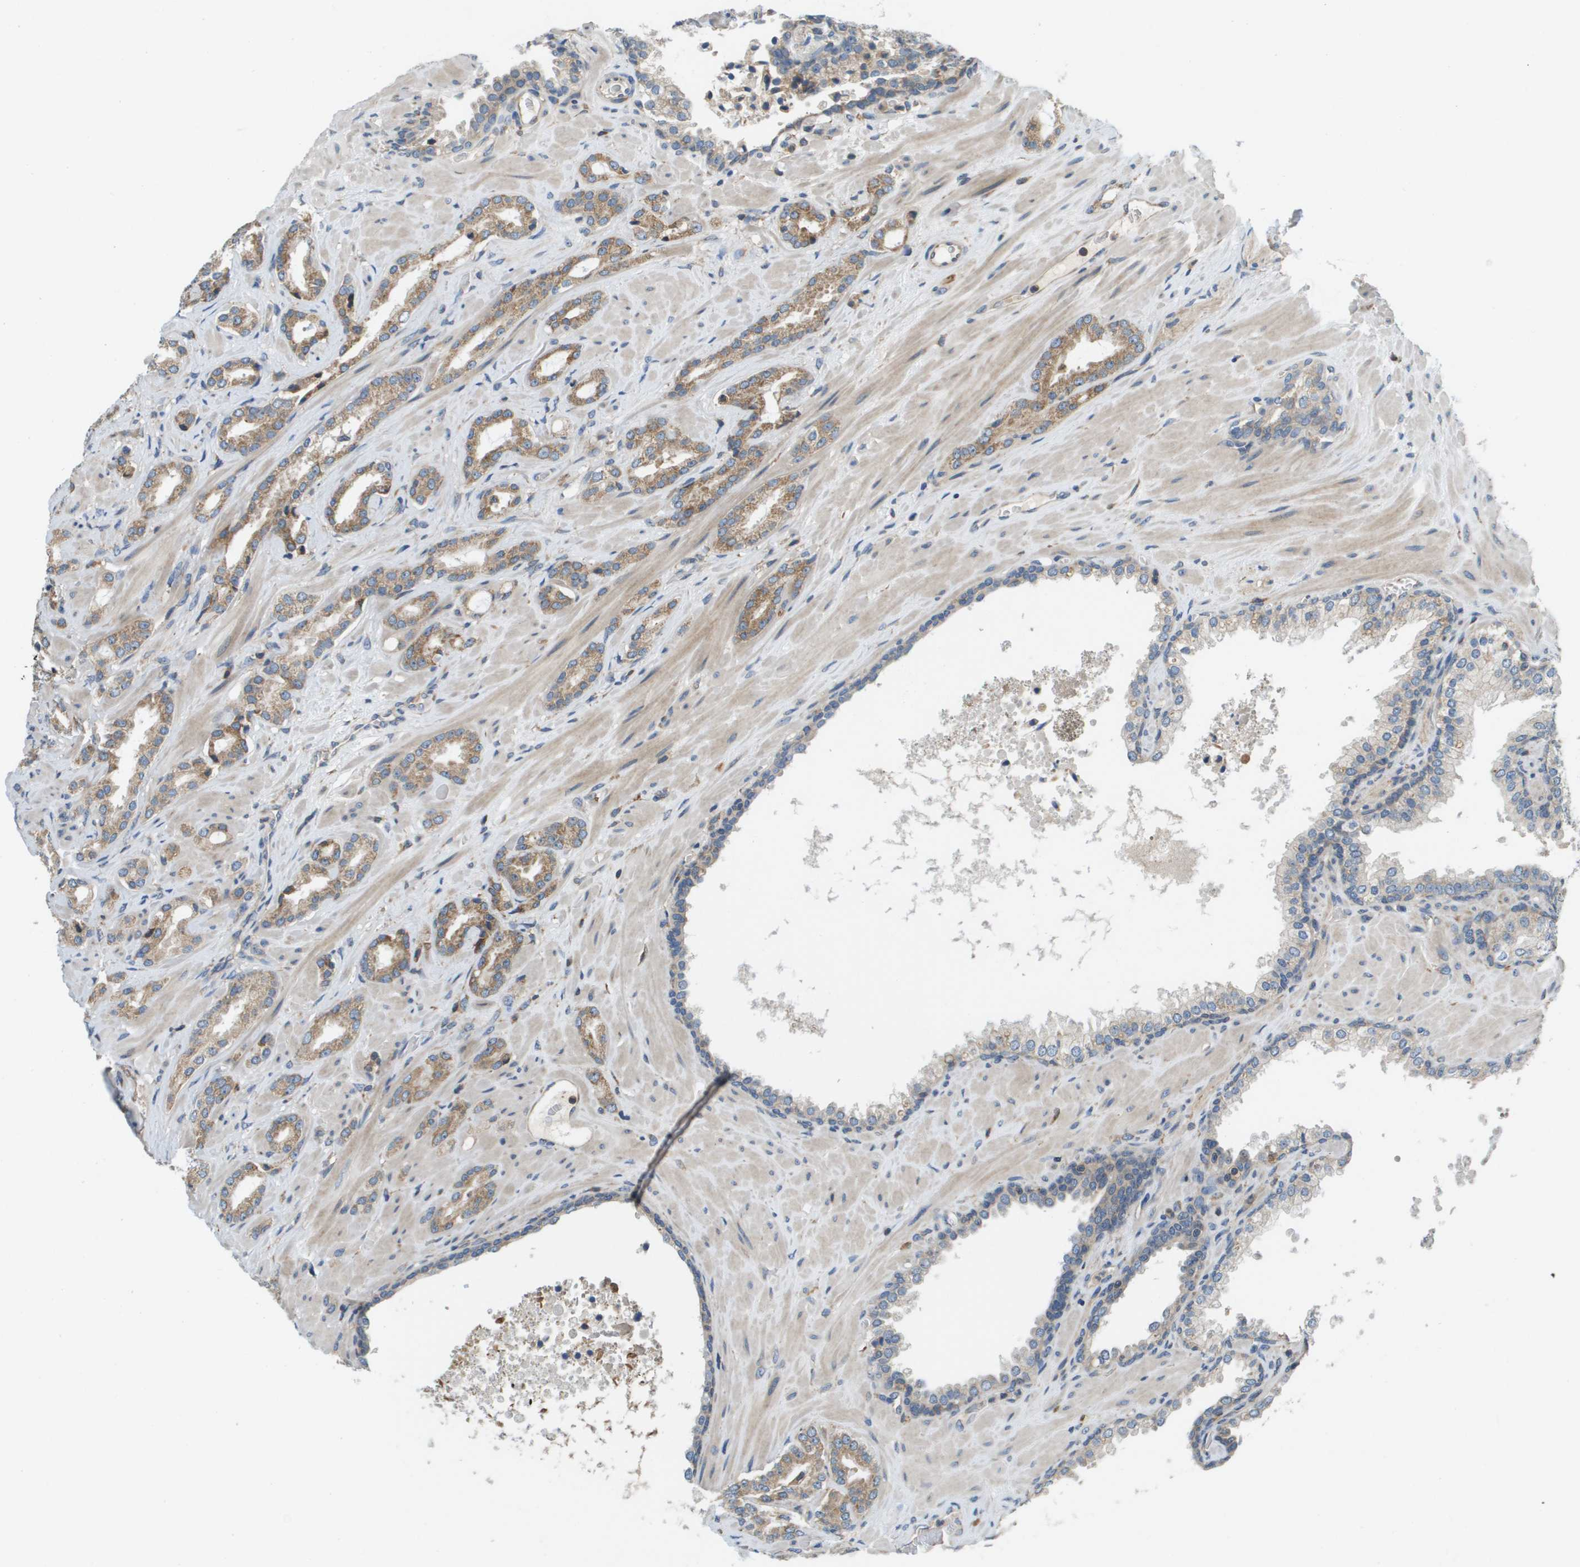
{"staining": {"intensity": "moderate", "quantity": "25%-75%", "location": "cytoplasmic/membranous"}, "tissue": "prostate cancer", "cell_type": "Tumor cells", "image_type": "cancer", "snomed": [{"axis": "morphology", "description": "Adenocarcinoma, High grade"}, {"axis": "topography", "description": "Prostate"}], "caption": "DAB (3,3'-diaminobenzidine) immunohistochemical staining of human prostate cancer reveals moderate cytoplasmic/membranous protein positivity in approximately 25%-75% of tumor cells.", "gene": "SAMSN1", "patient": {"sex": "male", "age": 64}}